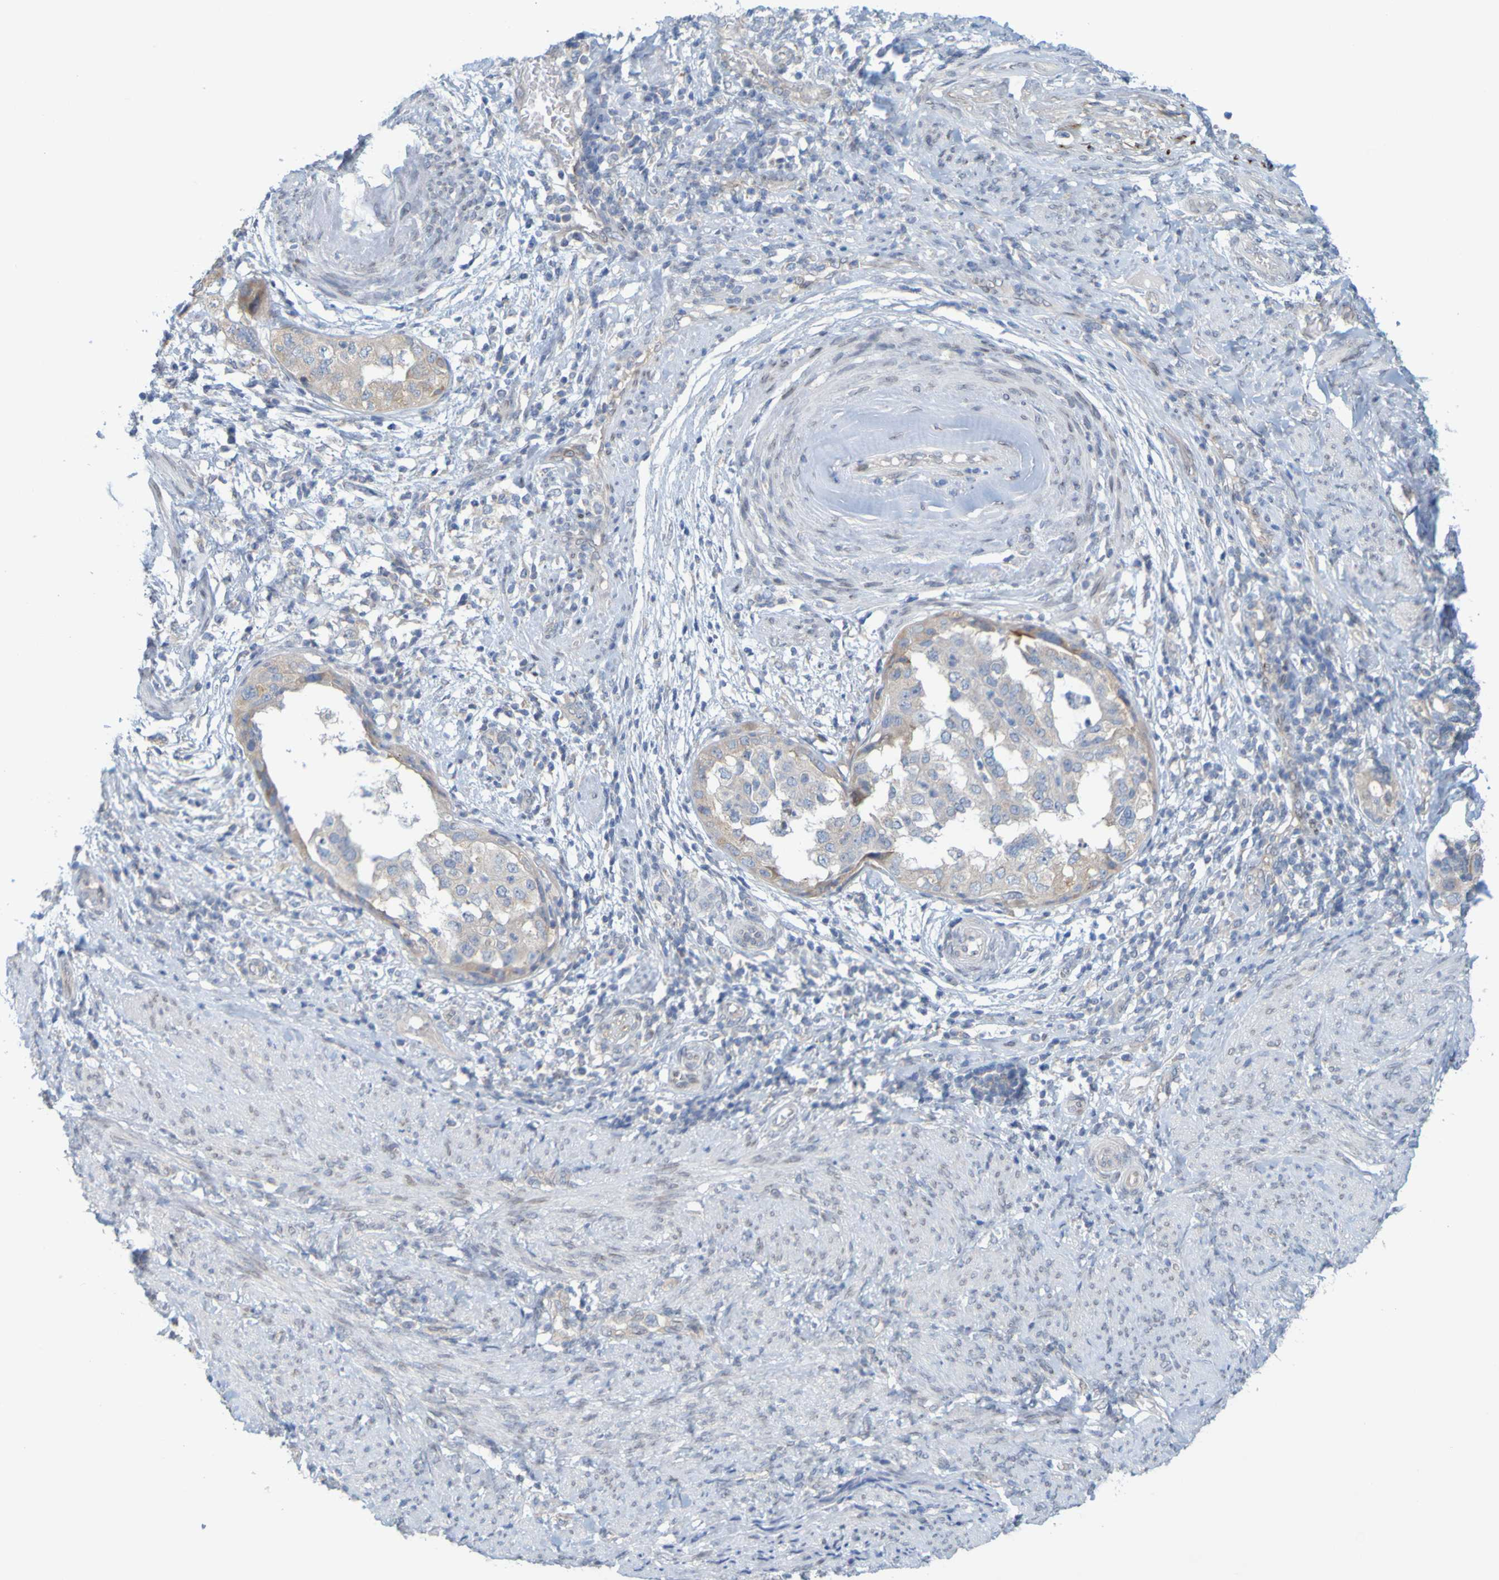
{"staining": {"intensity": "weak", "quantity": ">75%", "location": "cytoplasmic/membranous"}, "tissue": "endometrial cancer", "cell_type": "Tumor cells", "image_type": "cancer", "snomed": [{"axis": "morphology", "description": "Adenocarcinoma, NOS"}, {"axis": "topography", "description": "Endometrium"}], "caption": "An immunohistochemistry photomicrograph of neoplastic tissue is shown. Protein staining in brown highlights weak cytoplasmic/membranous positivity in endometrial cancer (adenocarcinoma) within tumor cells. (Brightfield microscopy of DAB IHC at high magnification).", "gene": "MAG", "patient": {"sex": "female", "age": 85}}